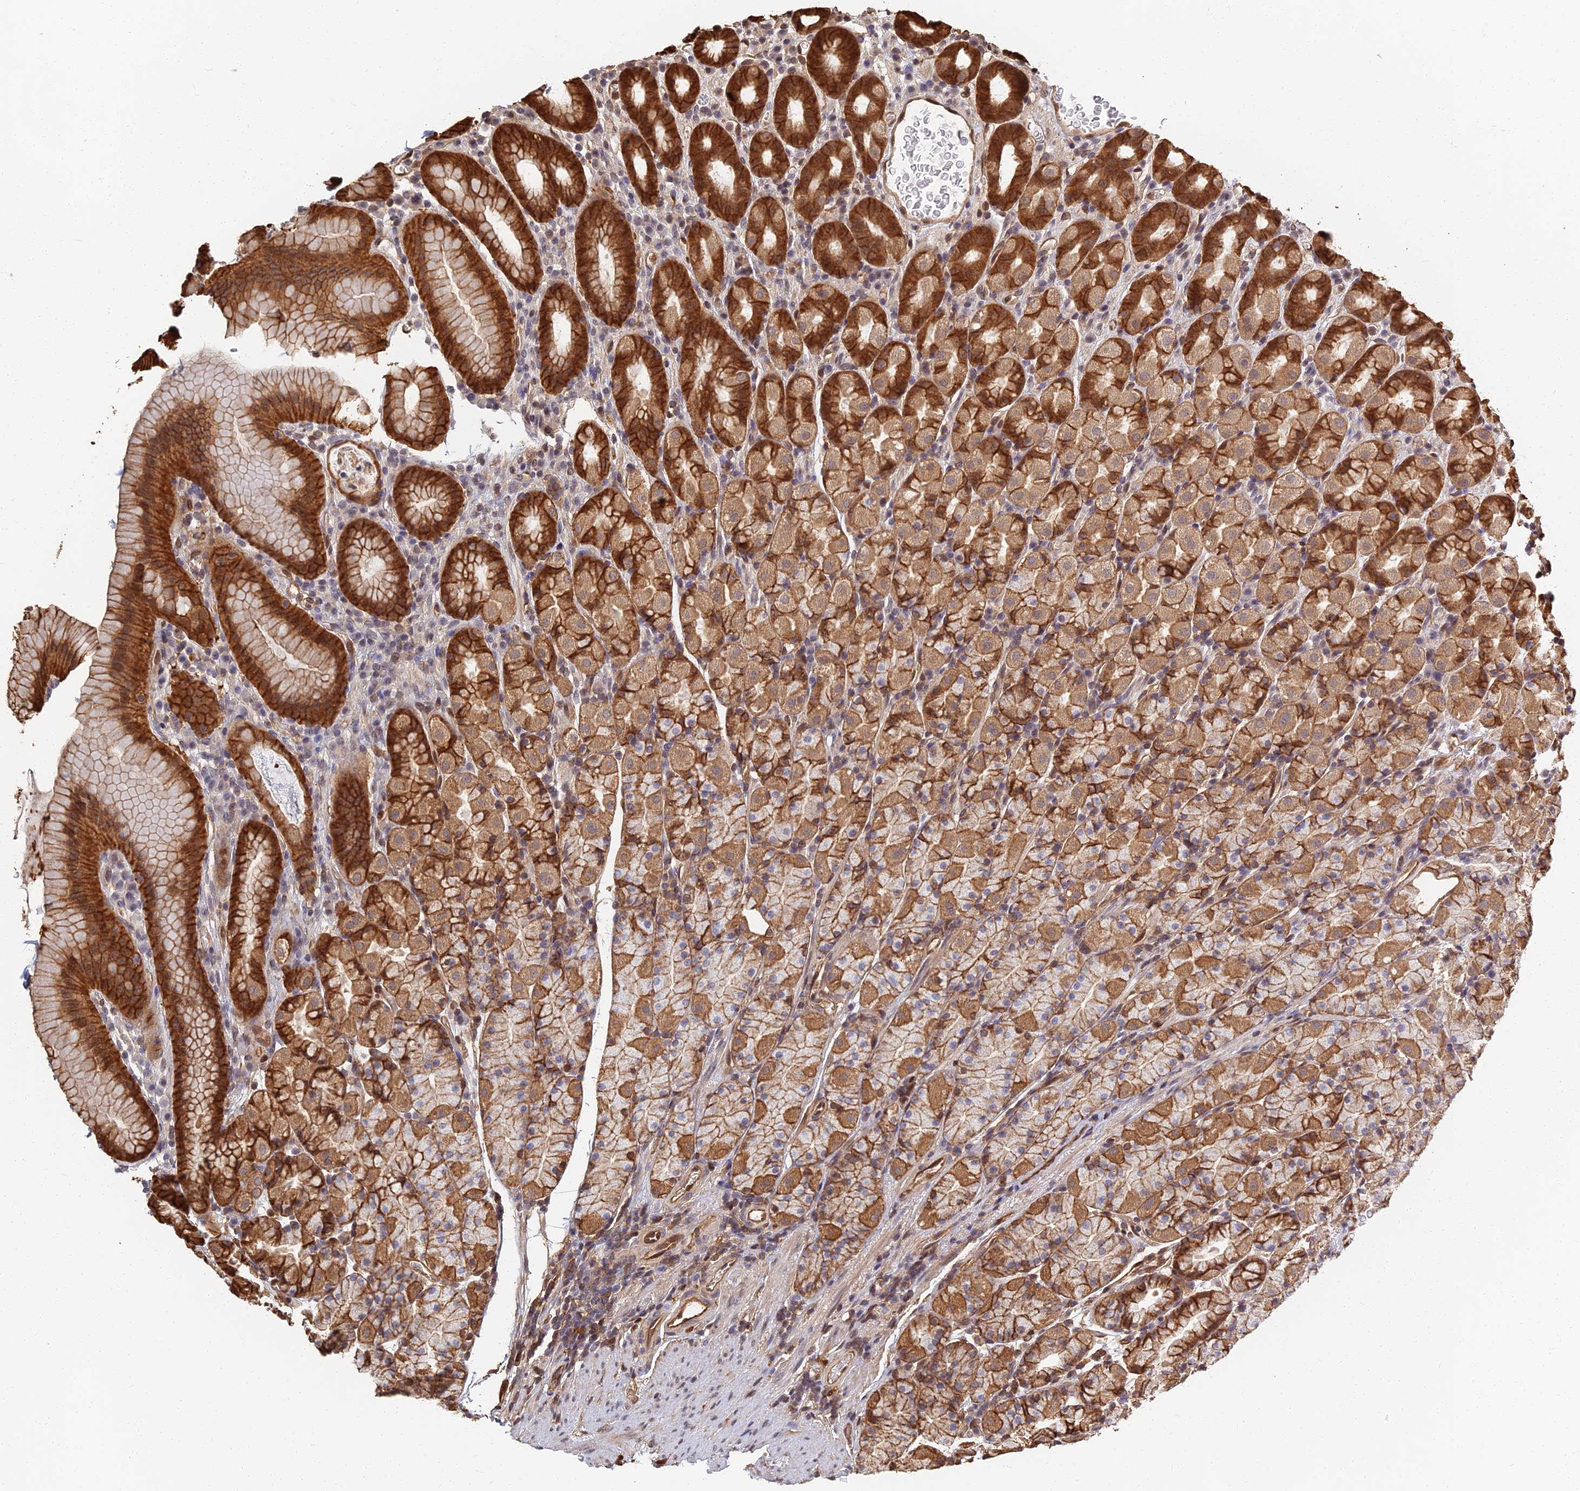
{"staining": {"intensity": "strong", "quantity": ">75%", "location": "cytoplasmic/membranous,nuclear"}, "tissue": "stomach", "cell_type": "Glandular cells", "image_type": "normal", "snomed": [{"axis": "morphology", "description": "Normal tissue, NOS"}, {"axis": "topography", "description": "Stomach, upper"}, {"axis": "topography", "description": "Stomach, lower"}, {"axis": "topography", "description": "Small intestine"}], "caption": "Protein expression analysis of unremarkable stomach shows strong cytoplasmic/membranous,nuclear expression in about >75% of glandular cells. Using DAB (brown) and hematoxylin (blue) stains, captured at high magnification using brightfield microscopy.", "gene": "LRRN3", "patient": {"sex": "male", "age": 68}}